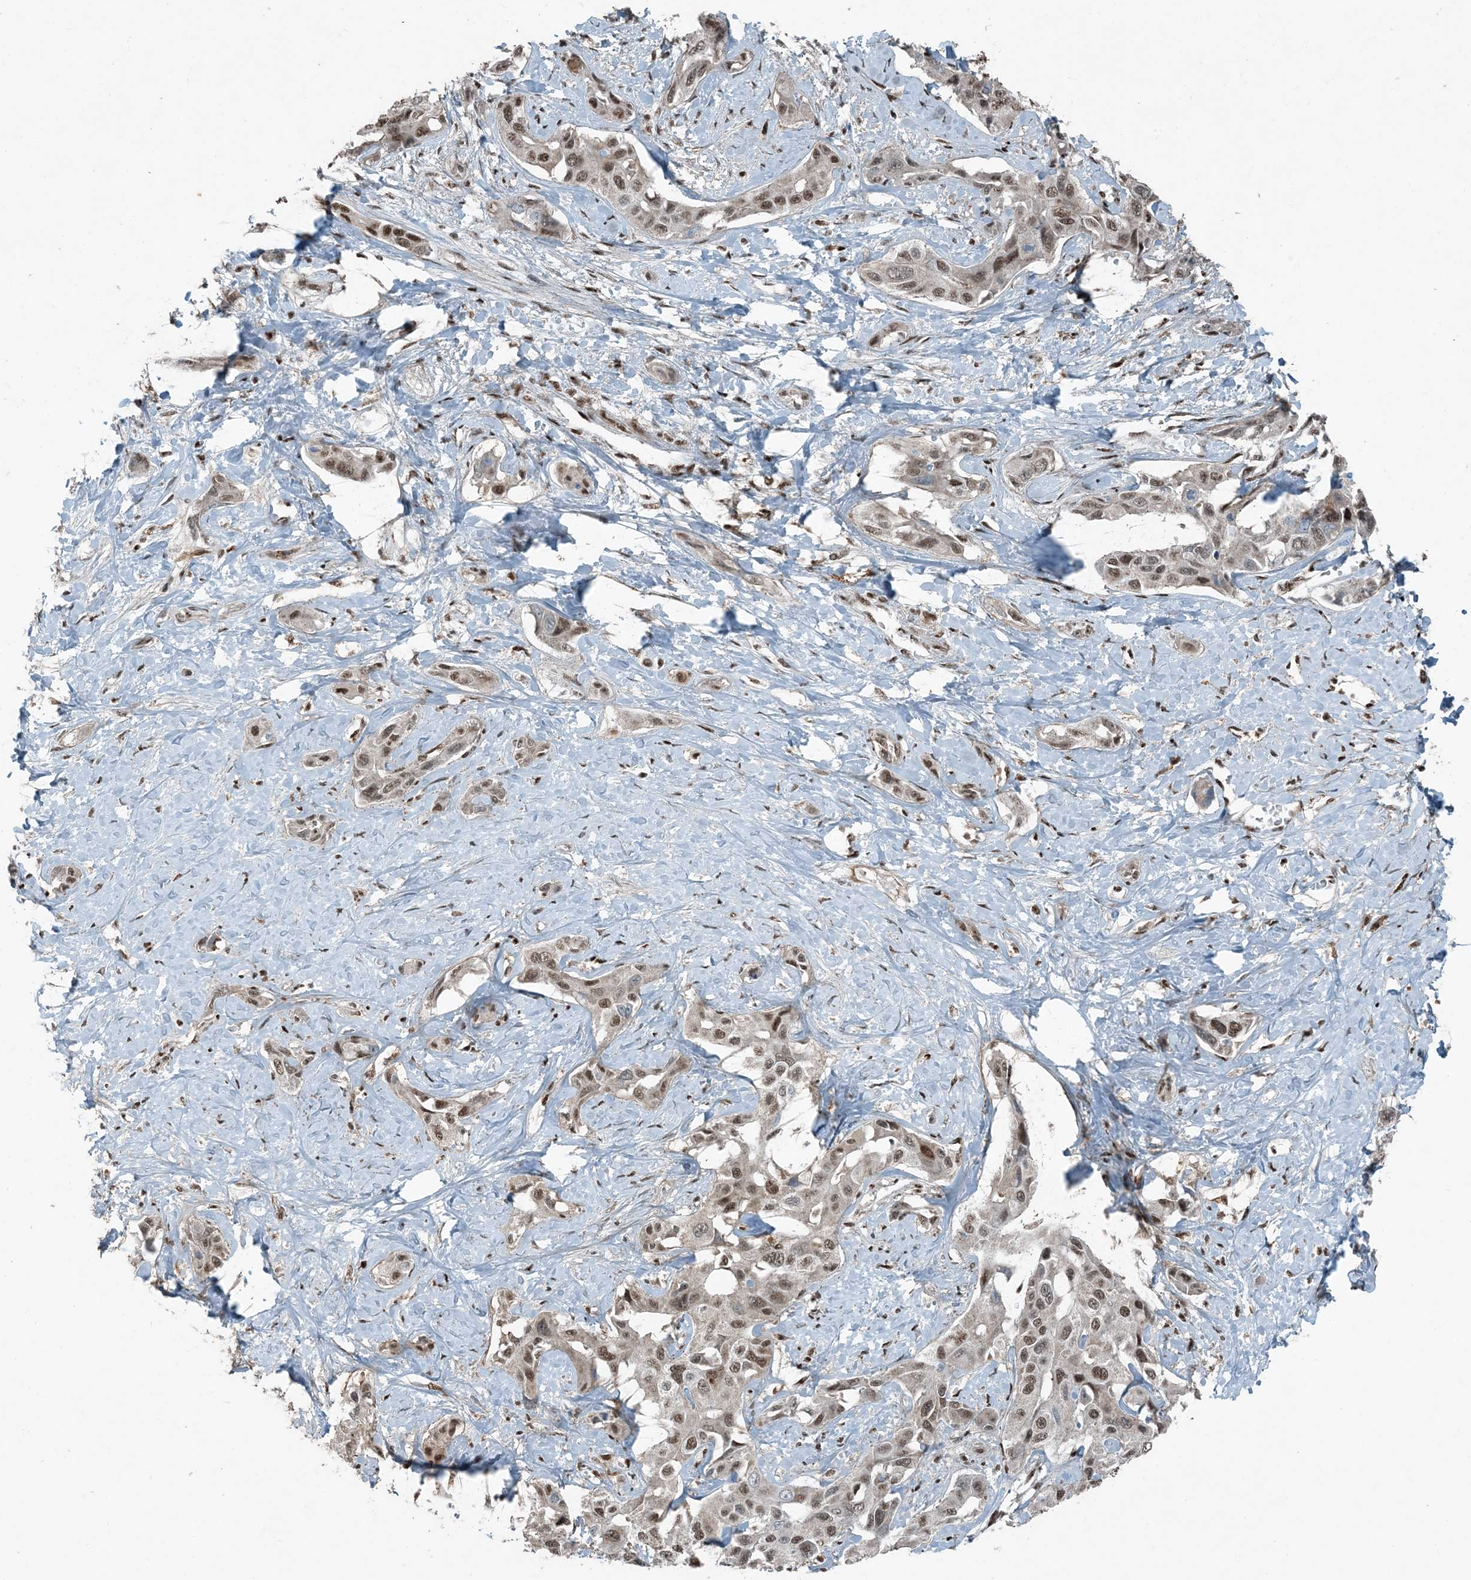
{"staining": {"intensity": "moderate", "quantity": "<25%", "location": "nuclear"}, "tissue": "liver cancer", "cell_type": "Tumor cells", "image_type": "cancer", "snomed": [{"axis": "morphology", "description": "Cholangiocarcinoma"}, {"axis": "topography", "description": "Liver"}], "caption": "Human cholangiocarcinoma (liver) stained with a protein marker exhibits moderate staining in tumor cells.", "gene": "TADA2B", "patient": {"sex": "male", "age": 59}}